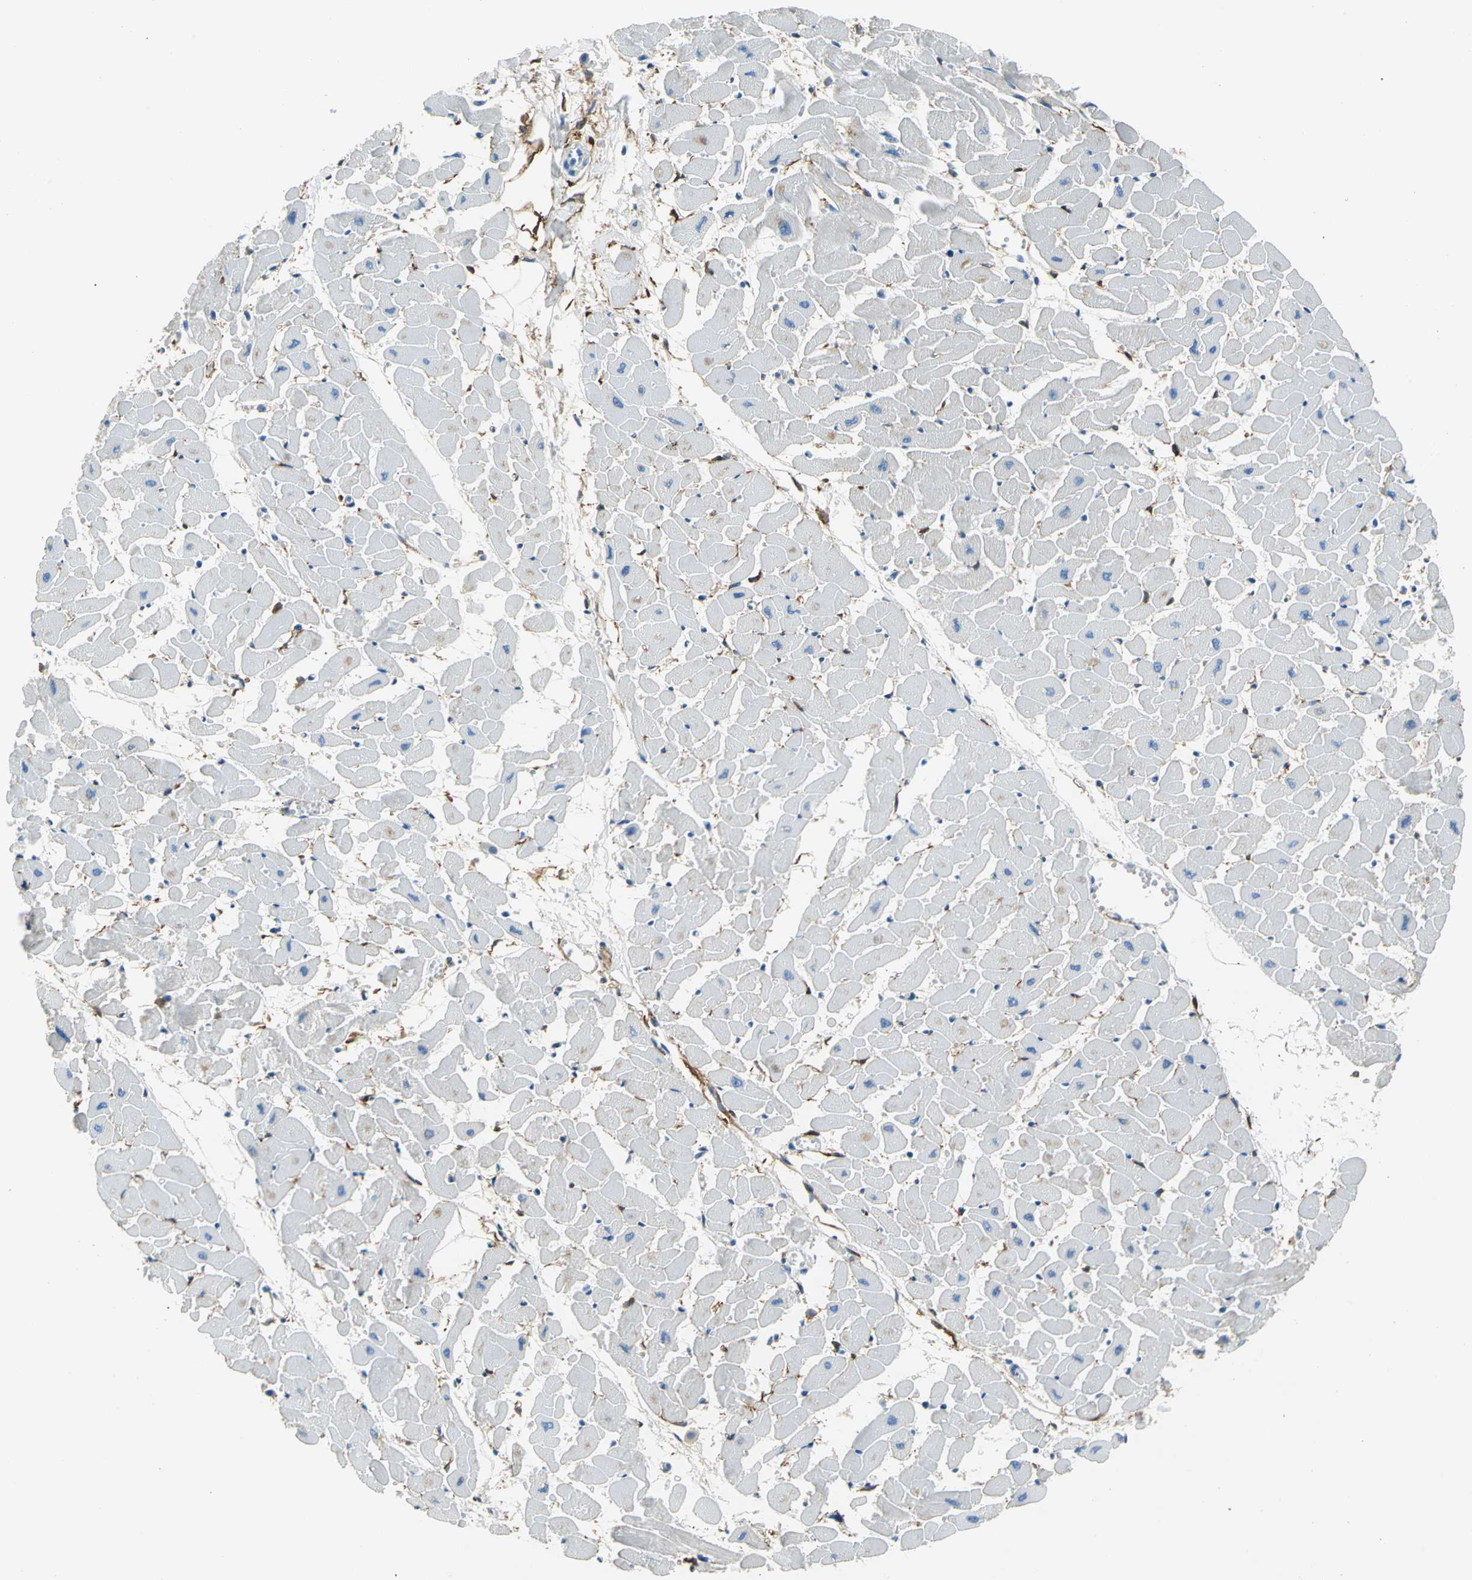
{"staining": {"intensity": "negative", "quantity": "none", "location": "none"}, "tissue": "heart muscle", "cell_type": "Cardiomyocytes", "image_type": "normal", "snomed": [{"axis": "morphology", "description": "Normal tissue, NOS"}, {"axis": "topography", "description": "Heart"}], "caption": "An image of heart muscle stained for a protein shows no brown staining in cardiomyocytes. (Immunohistochemistry, brightfield microscopy, high magnification).", "gene": "AKAP12", "patient": {"sex": "female", "age": 19}}